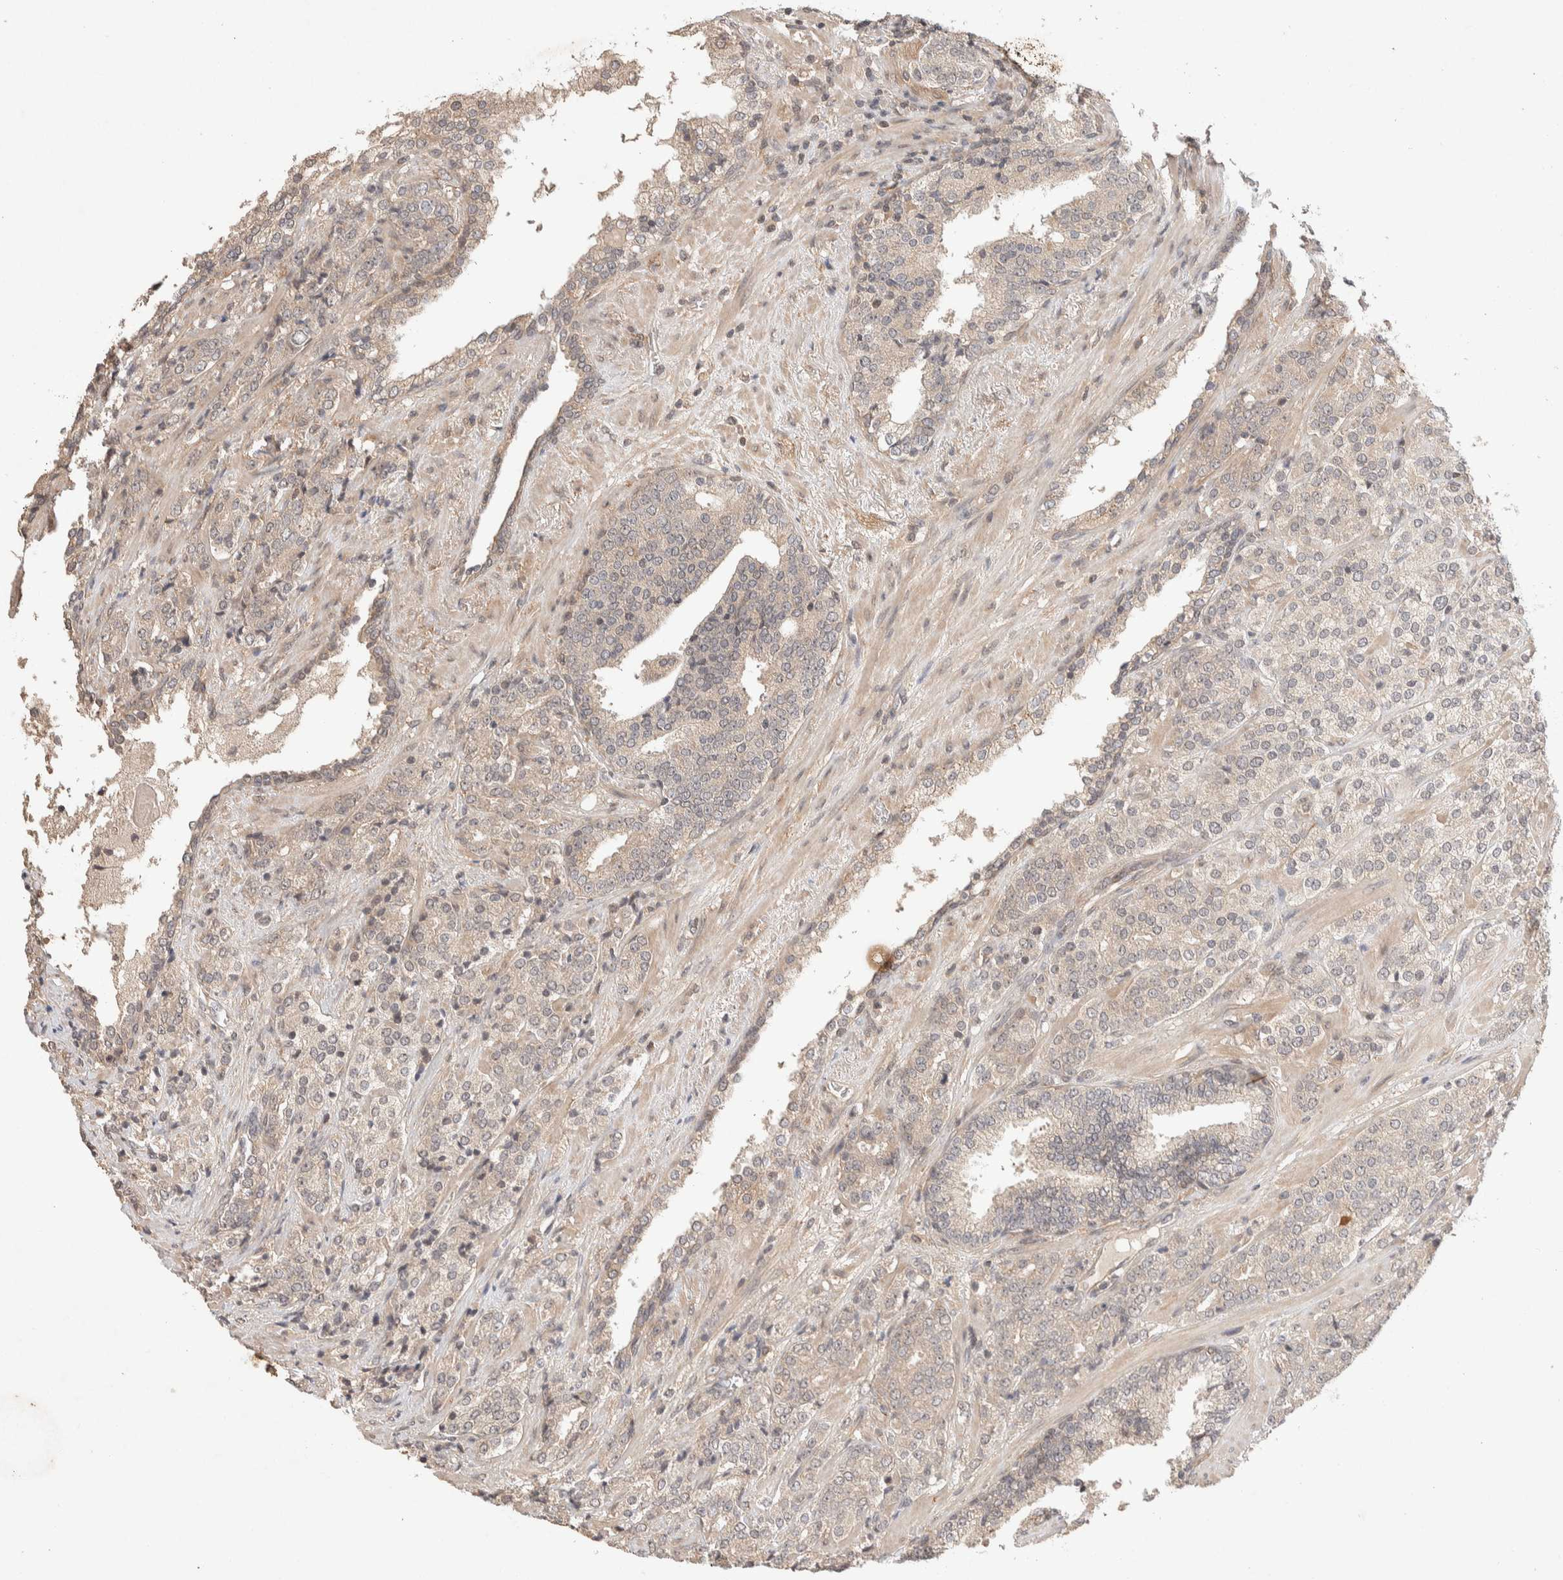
{"staining": {"intensity": "negative", "quantity": "none", "location": "none"}, "tissue": "prostate cancer", "cell_type": "Tumor cells", "image_type": "cancer", "snomed": [{"axis": "morphology", "description": "Adenocarcinoma, High grade"}, {"axis": "topography", "description": "Prostate"}], "caption": "Immunohistochemical staining of human prostate cancer exhibits no significant expression in tumor cells.", "gene": "THRA", "patient": {"sex": "male", "age": 71}}